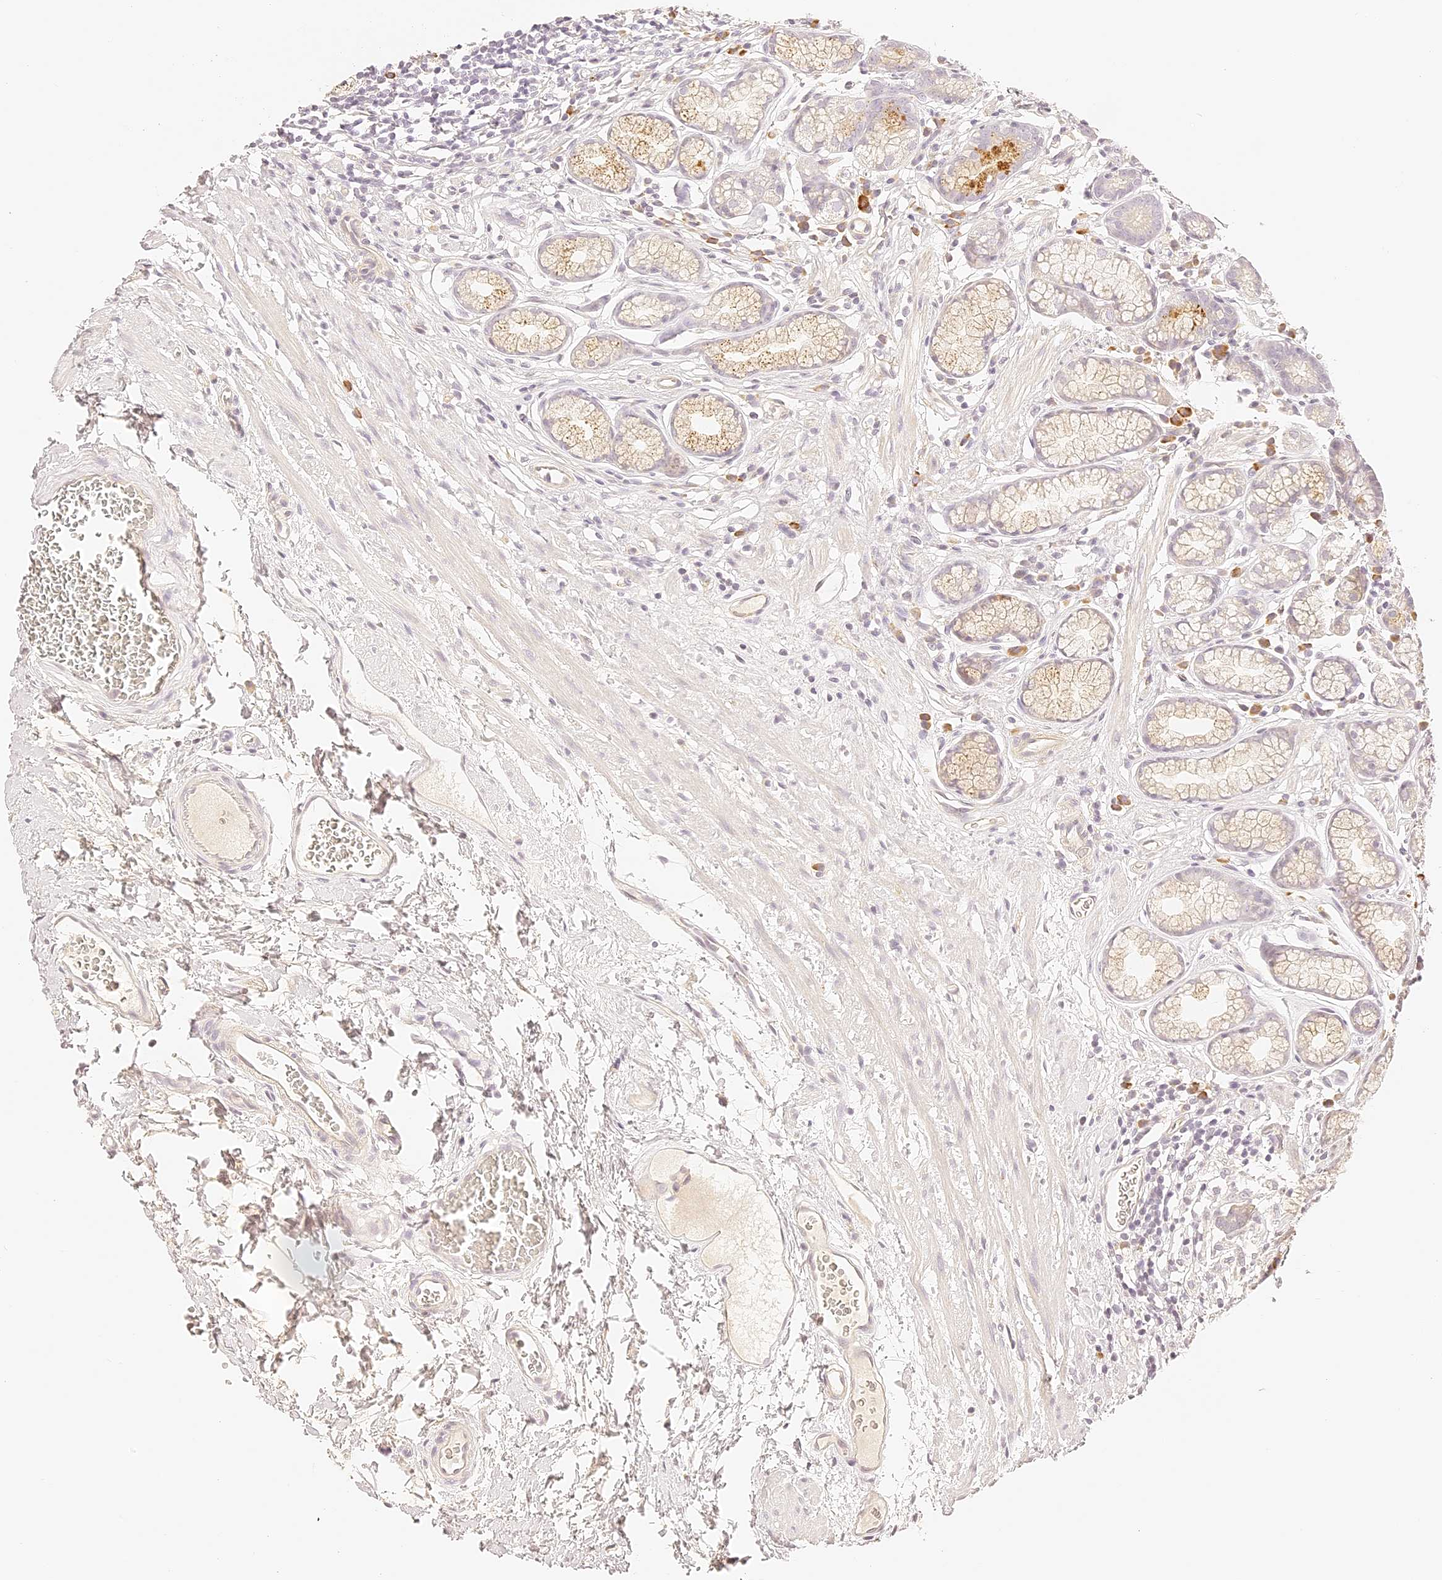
{"staining": {"intensity": "weak", "quantity": "<25%", "location": "cytoplasmic/membranous"}, "tissue": "stomach", "cell_type": "Glandular cells", "image_type": "normal", "snomed": [{"axis": "morphology", "description": "Normal tissue, NOS"}, {"axis": "topography", "description": "Stomach"}], "caption": "IHC of benign stomach shows no positivity in glandular cells. The staining is performed using DAB (3,3'-diaminobenzidine) brown chromogen with nuclei counter-stained in using hematoxylin.", "gene": "TRIM45", "patient": {"sex": "male", "age": 42}}